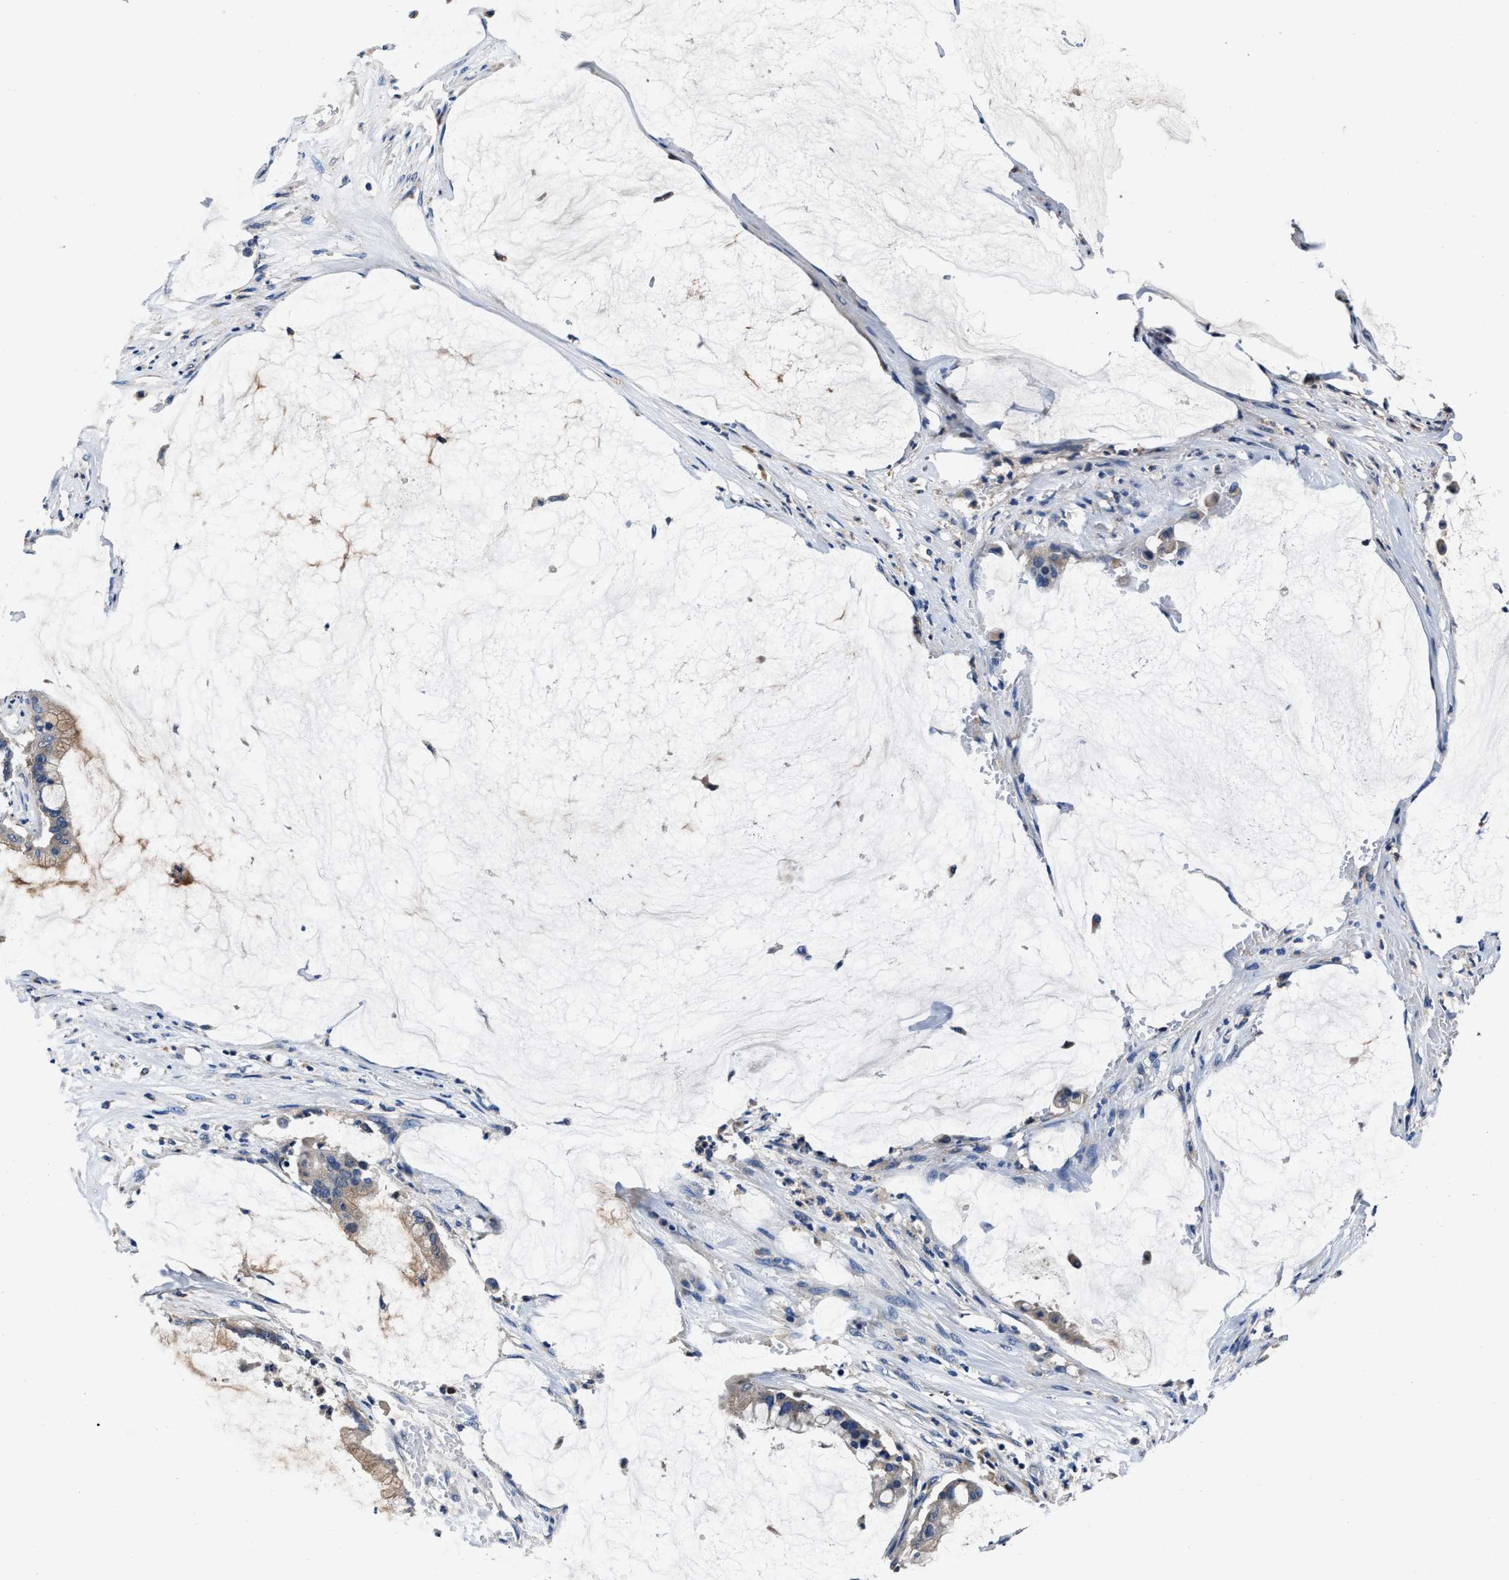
{"staining": {"intensity": "weak", "quantity": "<25%", "location": "cytoplasmic/membranous"}, "tissue": "pancreatic cancer", "cell_type": "Tumor cells", "image_type": "cancer", "snomed": [{"axis": "morphology", "description": "Adenocarcinoma, NOS"}, {"axis": "topography", "description": "Pancreas"}], "caption": "DAB immunohistochemical staining of human adenocarcinoma (pancreatic) exhibits no significant positivity in tumor cells. (DAB IHC with hematoxylin counter stain).", "gene": "UBR4", "patient": {"sex": "male", "age": 41}}